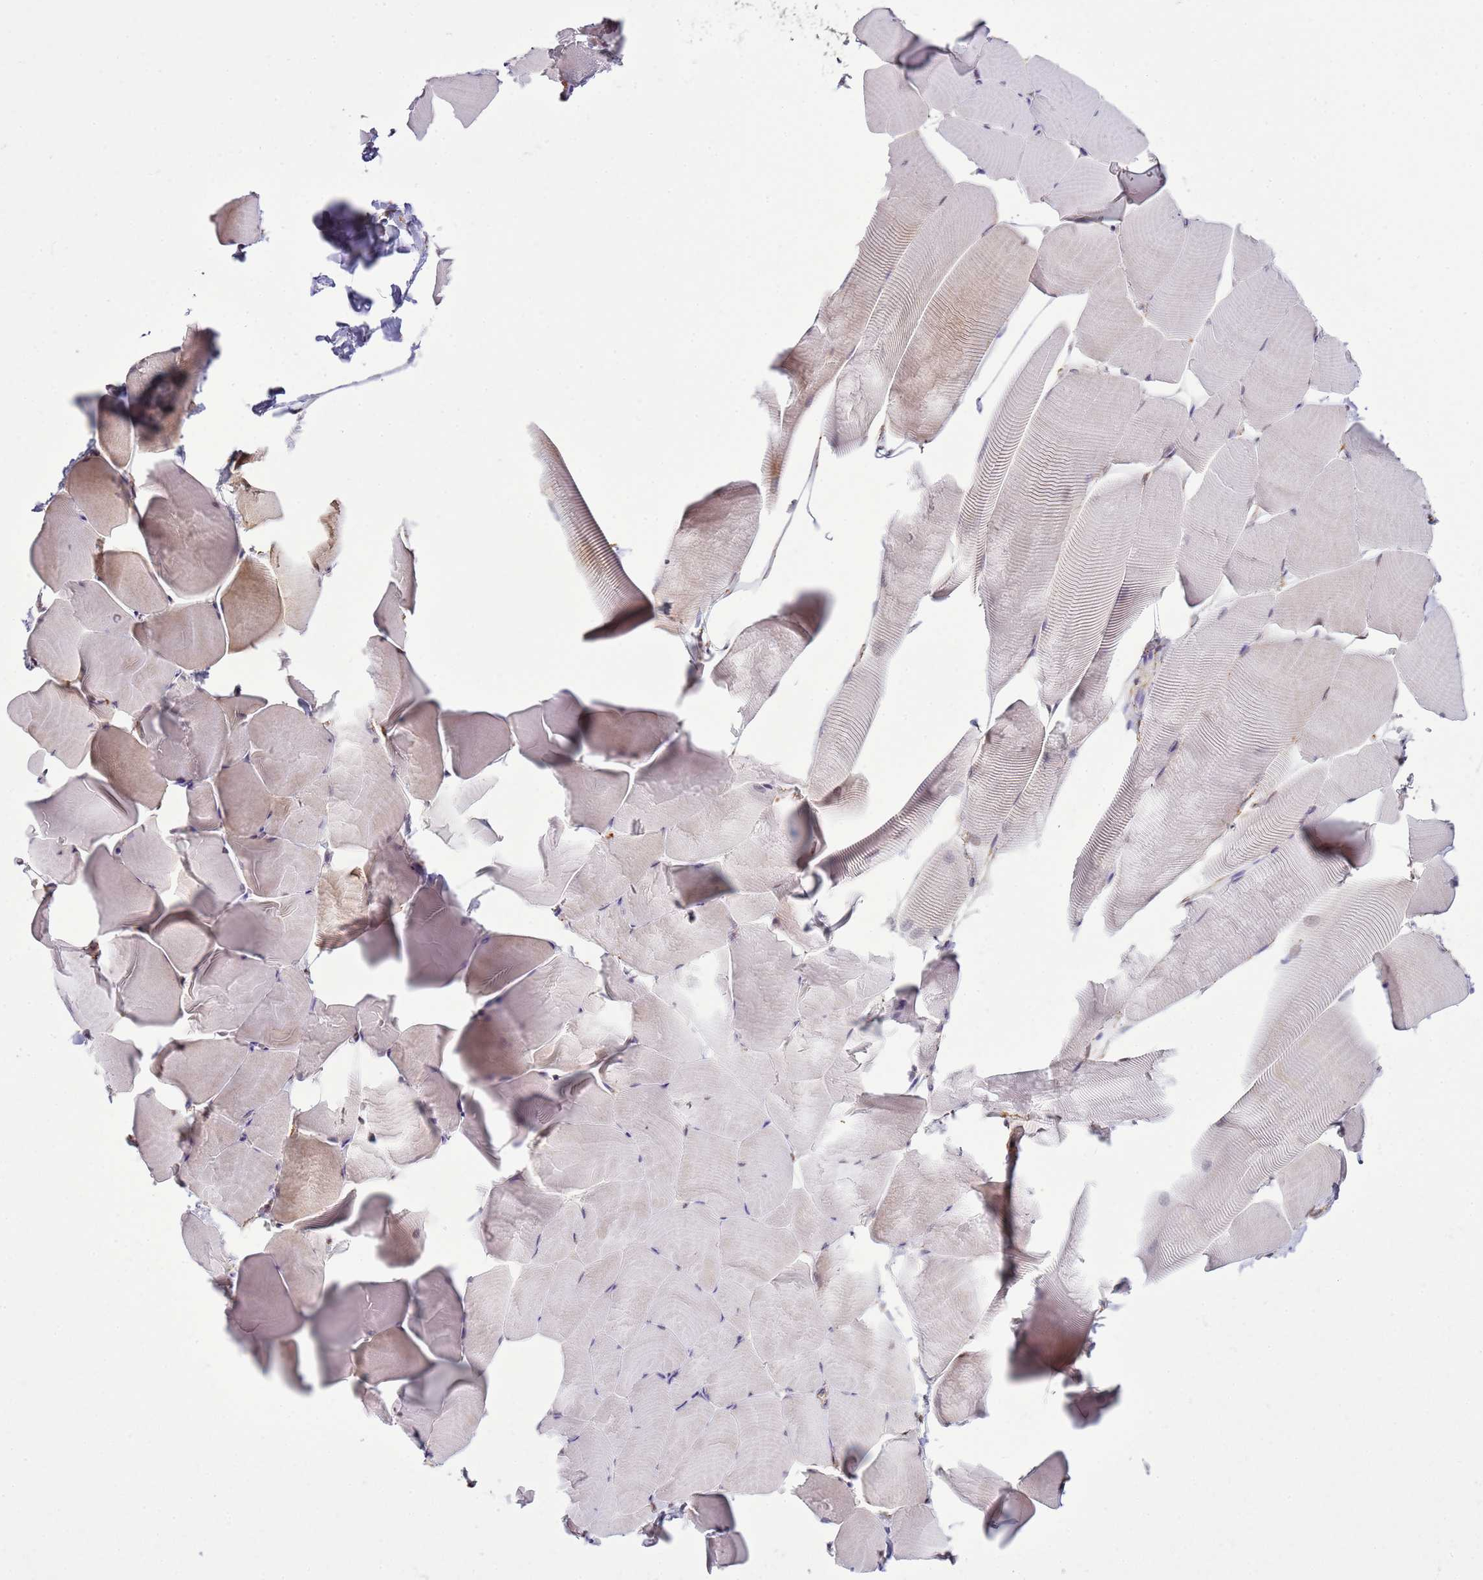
{"staining": {"intensity": "weak", "quantity": "<25%", "location": "cytoplasmic/membranous"}, "tissue": "skeletal muscle", "cell_type": "Myocytes", "image_type": "normal", "snomed": [{"axis": "morphology", "description": "Normal tissue, NOS"}, {"axis": "topography", "description": "Skeletal muscle"}], "caption": "Immunohistochemical staining of benign skeletal muscle demonstrates no significant staining in myocytes.", "gene": "GABRE", "patient": {"sex": "male", "age": 25}}